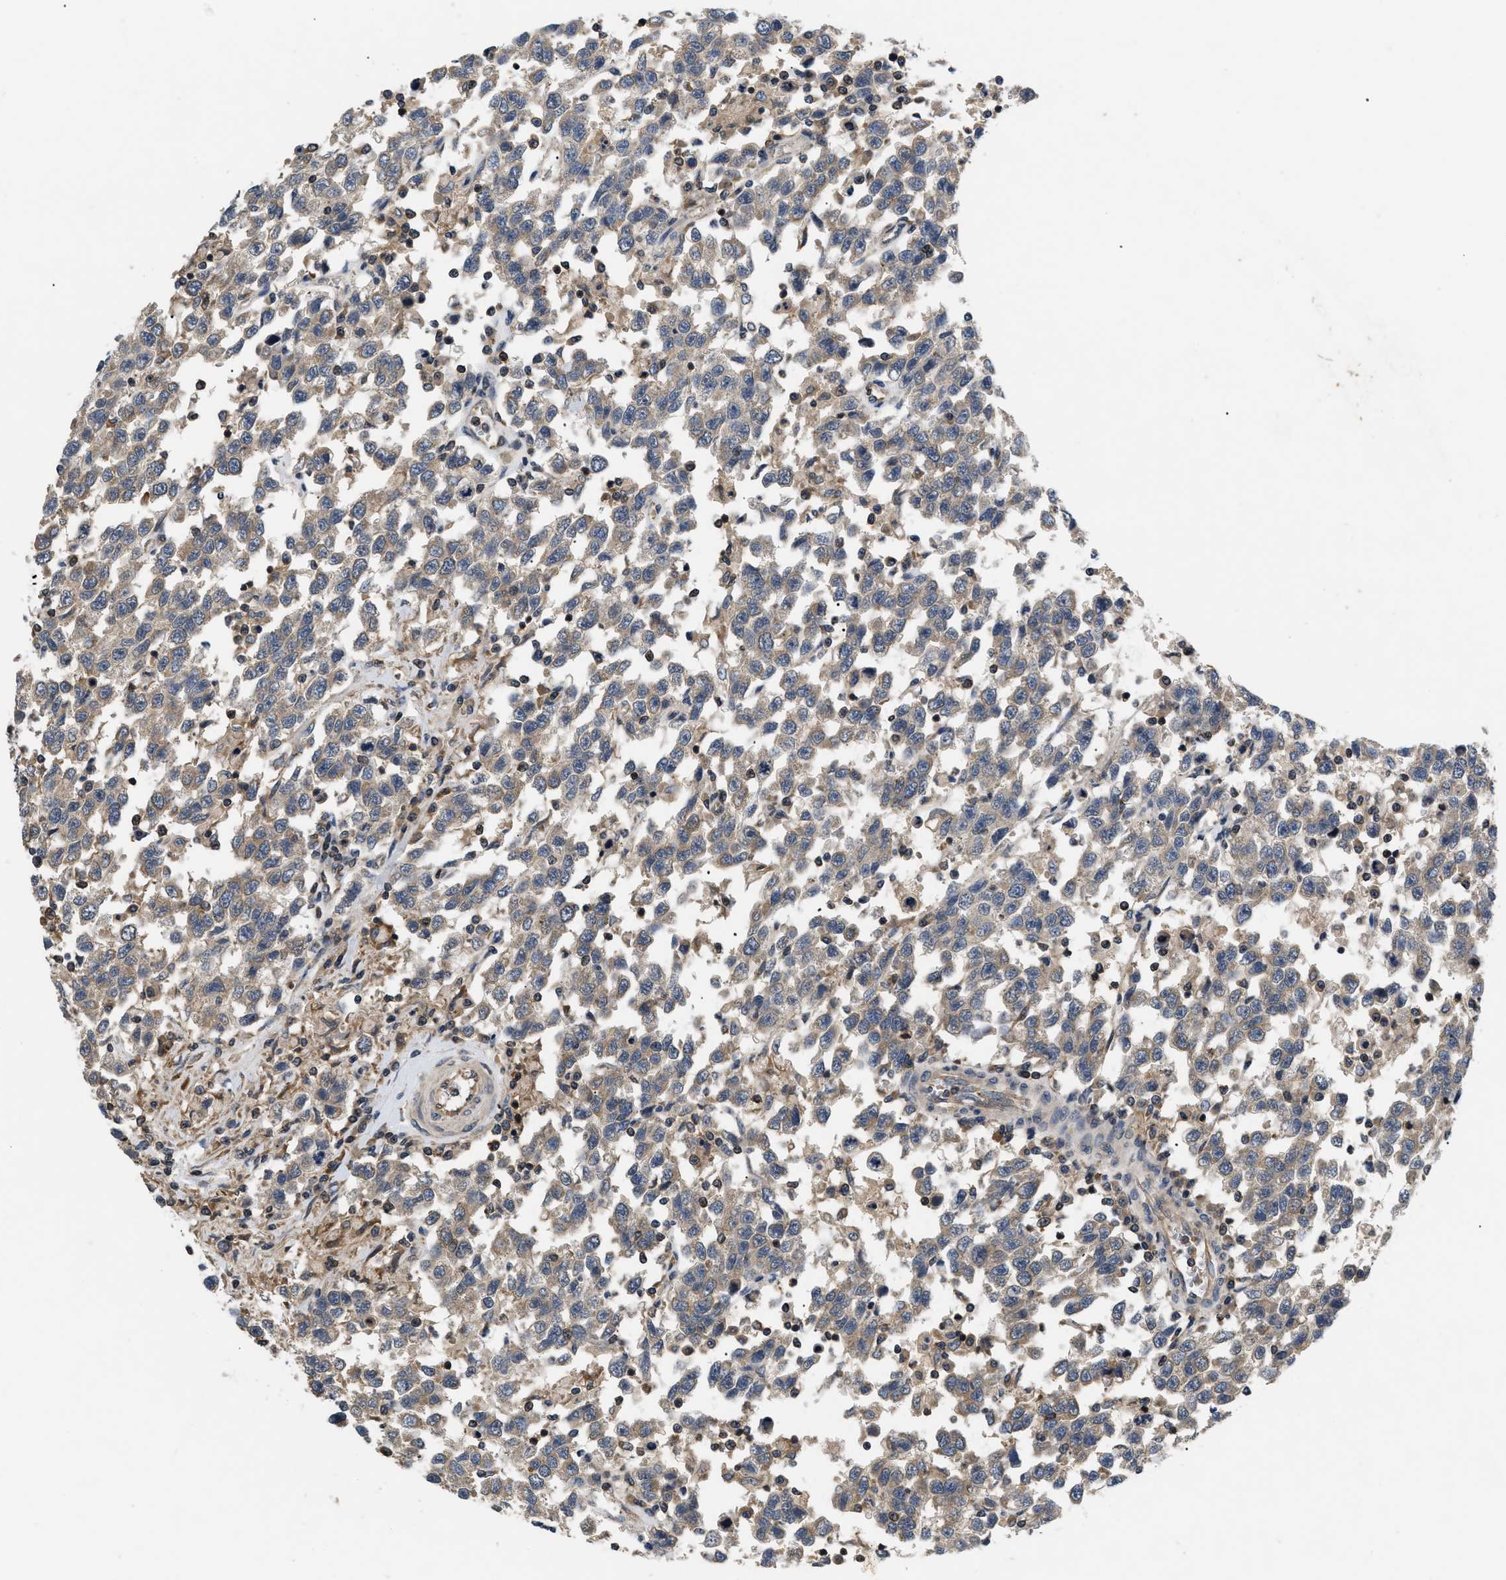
{"staining": {"intensity": "weak", "quantity": "<25%", "location": "cytoplasmic/membranous"}, "tissue": "testis cancer", "cell_type": "Tumor cells", "image_type": "cancer", "snomed": [{"axis": "morphology", "description": "Seminoma, NOS"}, {"axis": "topography", "description": "Testis"}], "caption": "There is no significant positivity in tumor cells of testis cancer.", "gene": "HMGCR", "patient": {"sex": "male", "age": 41}}